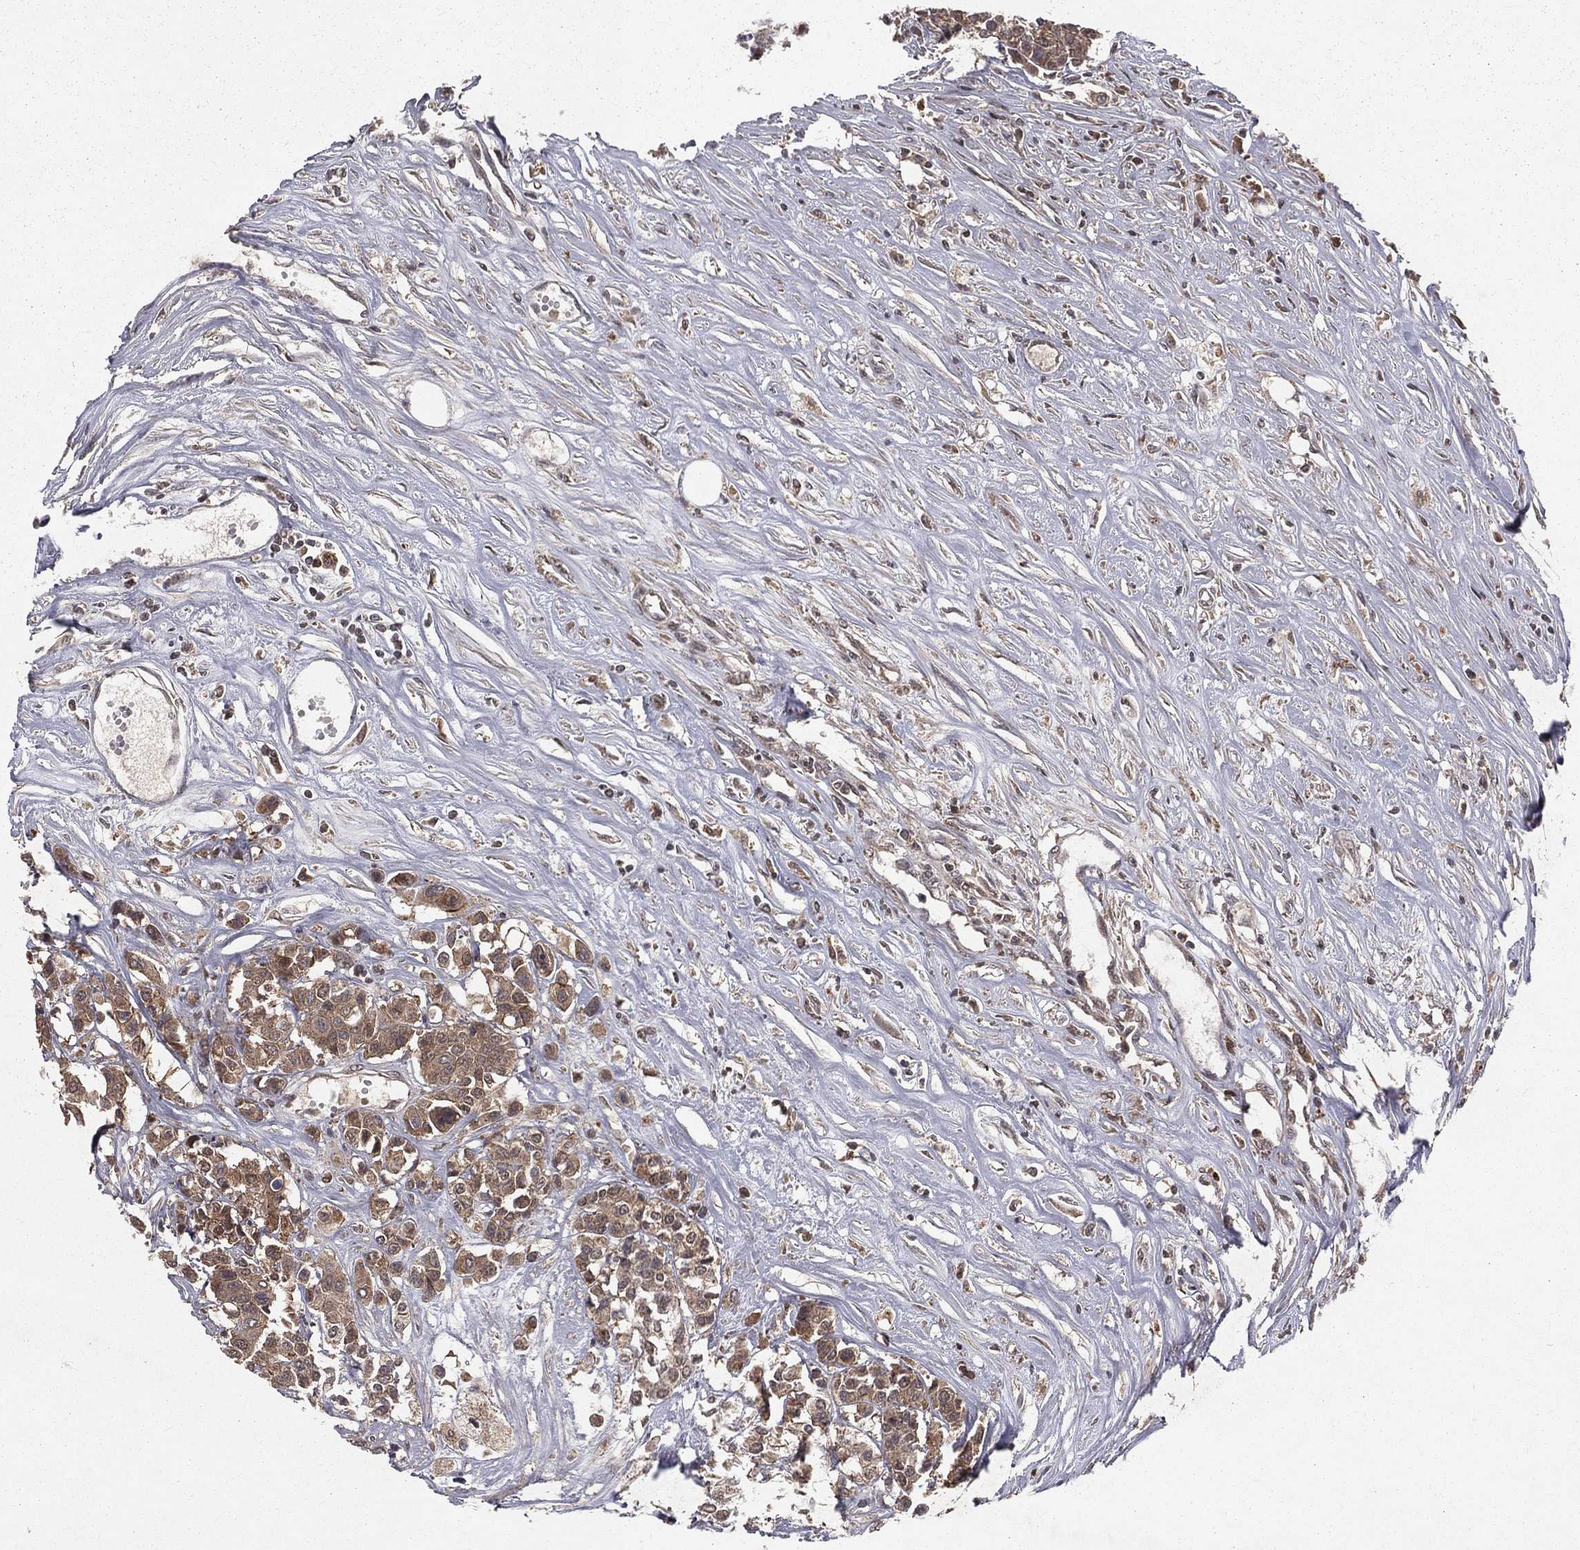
{"staining": {"intensity": "moderate", "quantity": ">75%", "location": "cytoplasmic/membranous"}, "tissue": "carcinoid", "cell_type": "Tumor cells", "image_type": "cancer", "snomed": [{"axis": "morphology", "description": "Carcinoid, malignant, NOS"}, {"axis": "topography", "description": "Colon"}], "caption": "Tumor cells demonstrate medium levels of moderate cytoplasmic/membranous expression in about >75% of cells in carcinoid.", "gene": "ZDHHC15", "patient": {"sex": "male", "age": 81}}